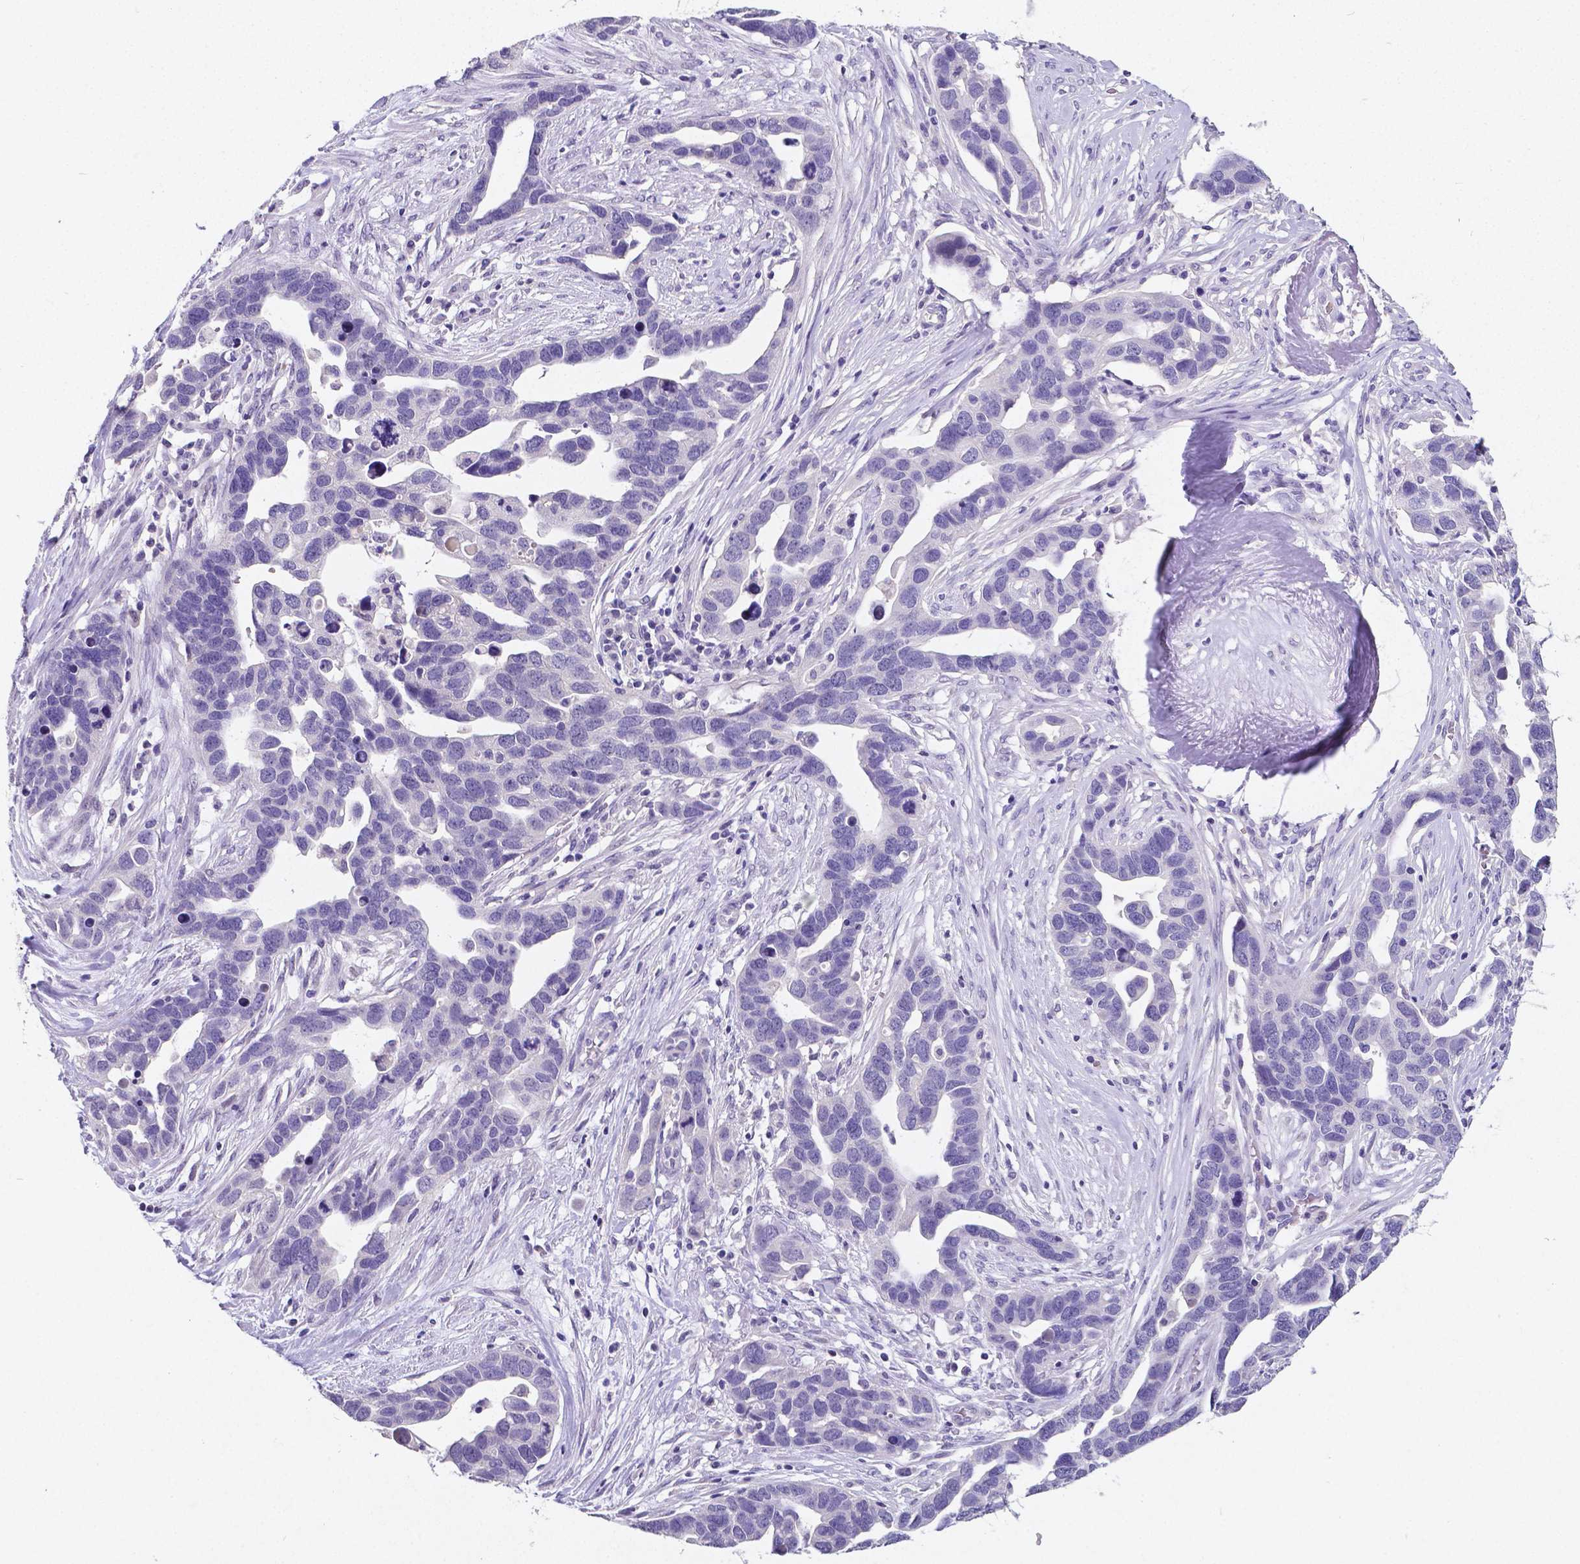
{"staining": {"intensity": "negative", "quantity": "none", "location": "none"}, "tissue": "ovarian cancer", "cell_type": "Tumor cells", "image_type": "cancer", "snomed": [{"axis": "morphology", "description": "Cystadenocarcinoma, serous, NOS"}, {"axis": "topography", "description": "Ovary"}], "caption": "The photomicrograph shows no significant staining in tumor cells of ovarian cancer.", "gene": "SATB2", "patient": {"sex": "female", "age": 54}}